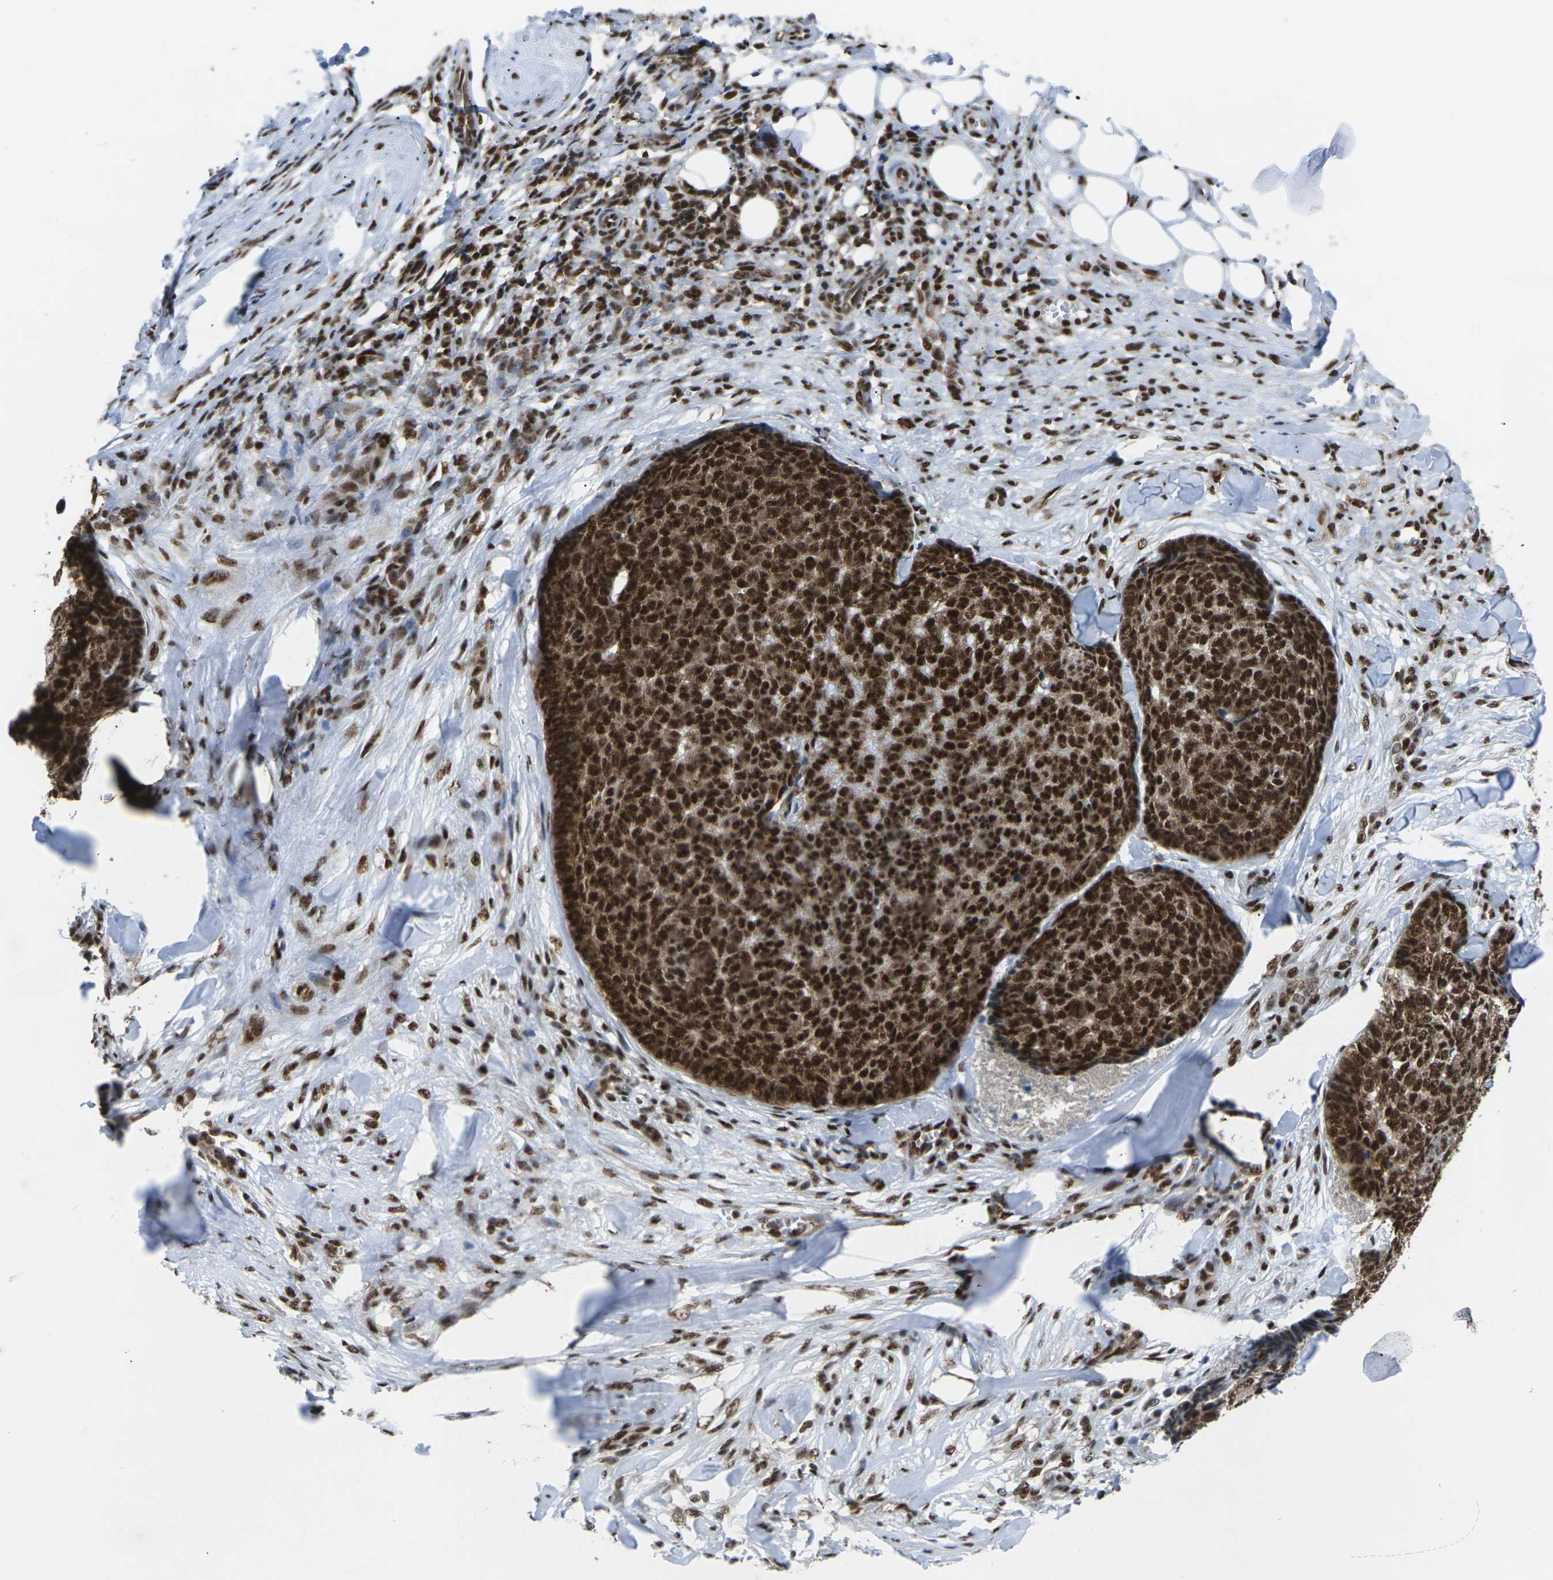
{"staining": {"intensity": "strong", "quantity": ">75%", "location": "cytoplasmic/membranous,nuclear"}, "tissue": "skin cancer", "cell_type": "Tumor cells", "image_type": "cancer", "snomed": [{"axis": "morphology", "description": "Basal cell carcinoma"}, {"axis": "topography", "description": "Skin"}], "caption": "Protein staining demonstrates strong cytoplasmic/membranous and nuclear positivity in about >75% of tumor cells in skin cancer.", "gene": "MAGOH", "patient": {"sex": "male", "age": 84}}